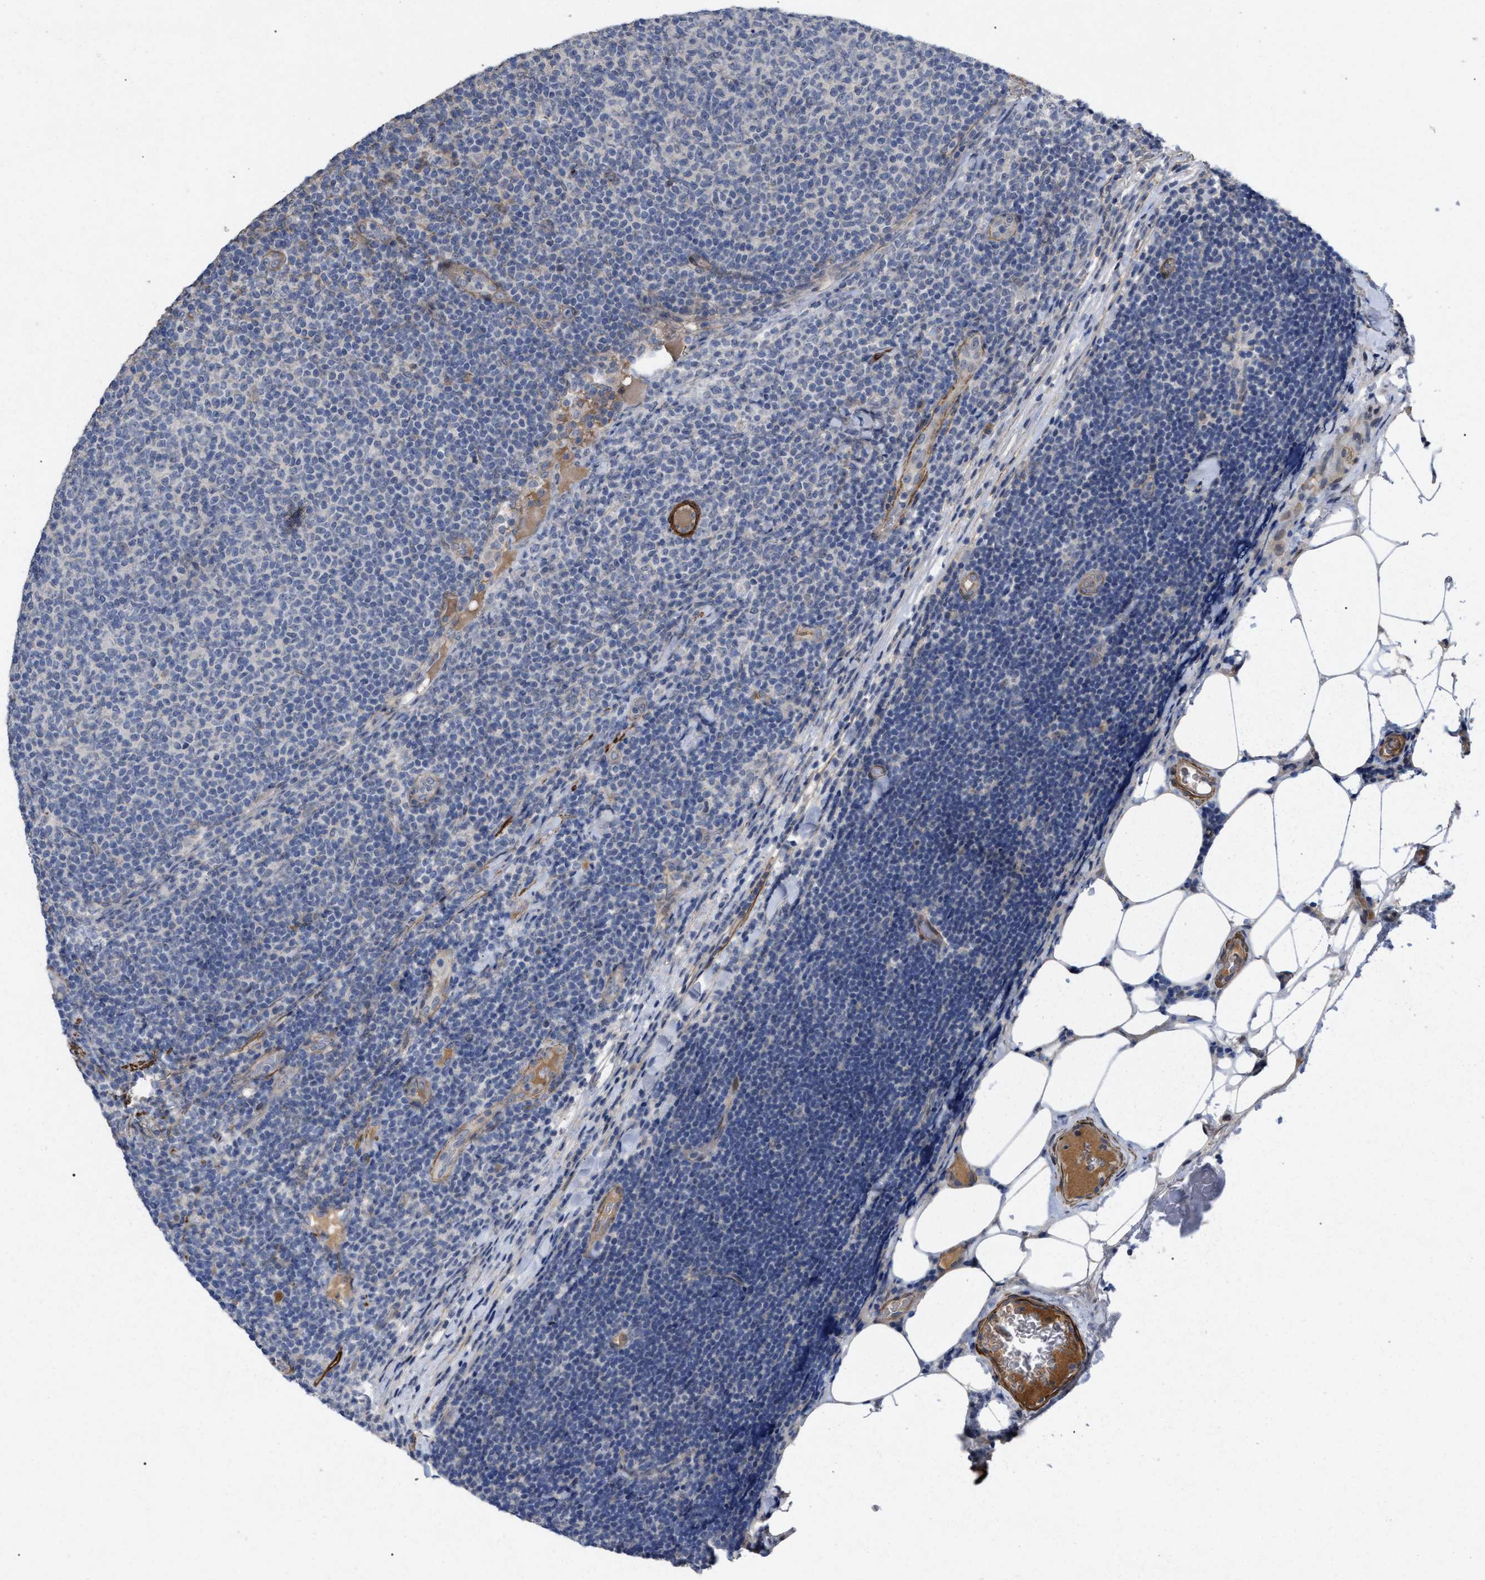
{"staining": {"intensity": "negative", "quantity": "none", "location": "none"}, "tissue": "lymphoma", "cell_type": "Tumor cells", "image_type": "cancer", "snomed": [{"axis": "morphology", "description": "Malignant lymphoma, non-Hodgkin's type, Low grade"}, {"axis": "topography", "description": "Lymph node"}], "caption": "IHC of low-grade malignant lymphoma, non-Hodgkin's type shows no staining in tumor cells.", "gene": "ST6GALNAC6", "patient": {"sex": "male", "age": 66}}